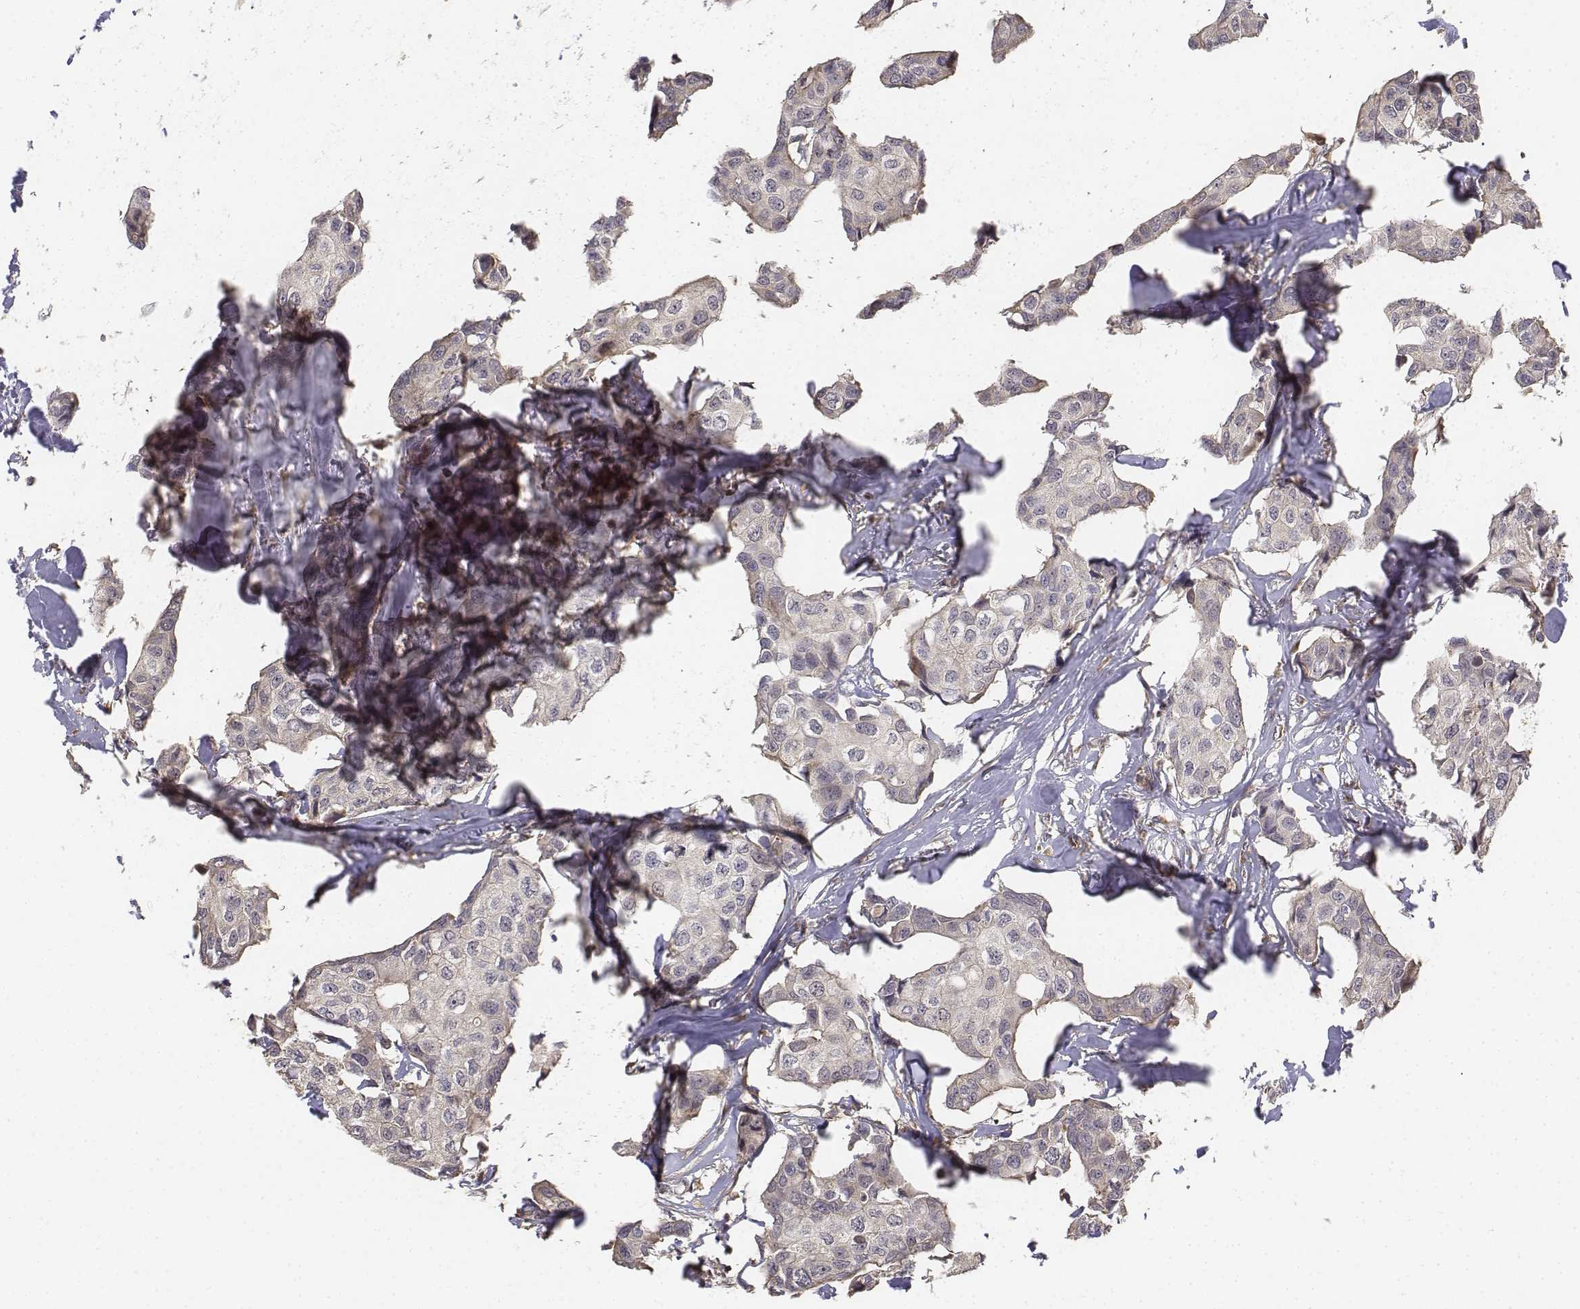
{"staining": {"intensity": "weak", "quantity": "<25%", "location": "cytoplasmic/membranous"}, "tissue": "breast cancer", "cell_type": "Tumor cells", "image_type": "cancer", "snomed": [{"axis": "morphology", "description": "Duct carcinoma"}, {"axis": "topography", "description": "Breast"}], "caption": "The micrograph exhibits no staining of tumor cells in breast cancer.", "gene": "FBXO21", "patient": {"sex": "female", "age": 80}}